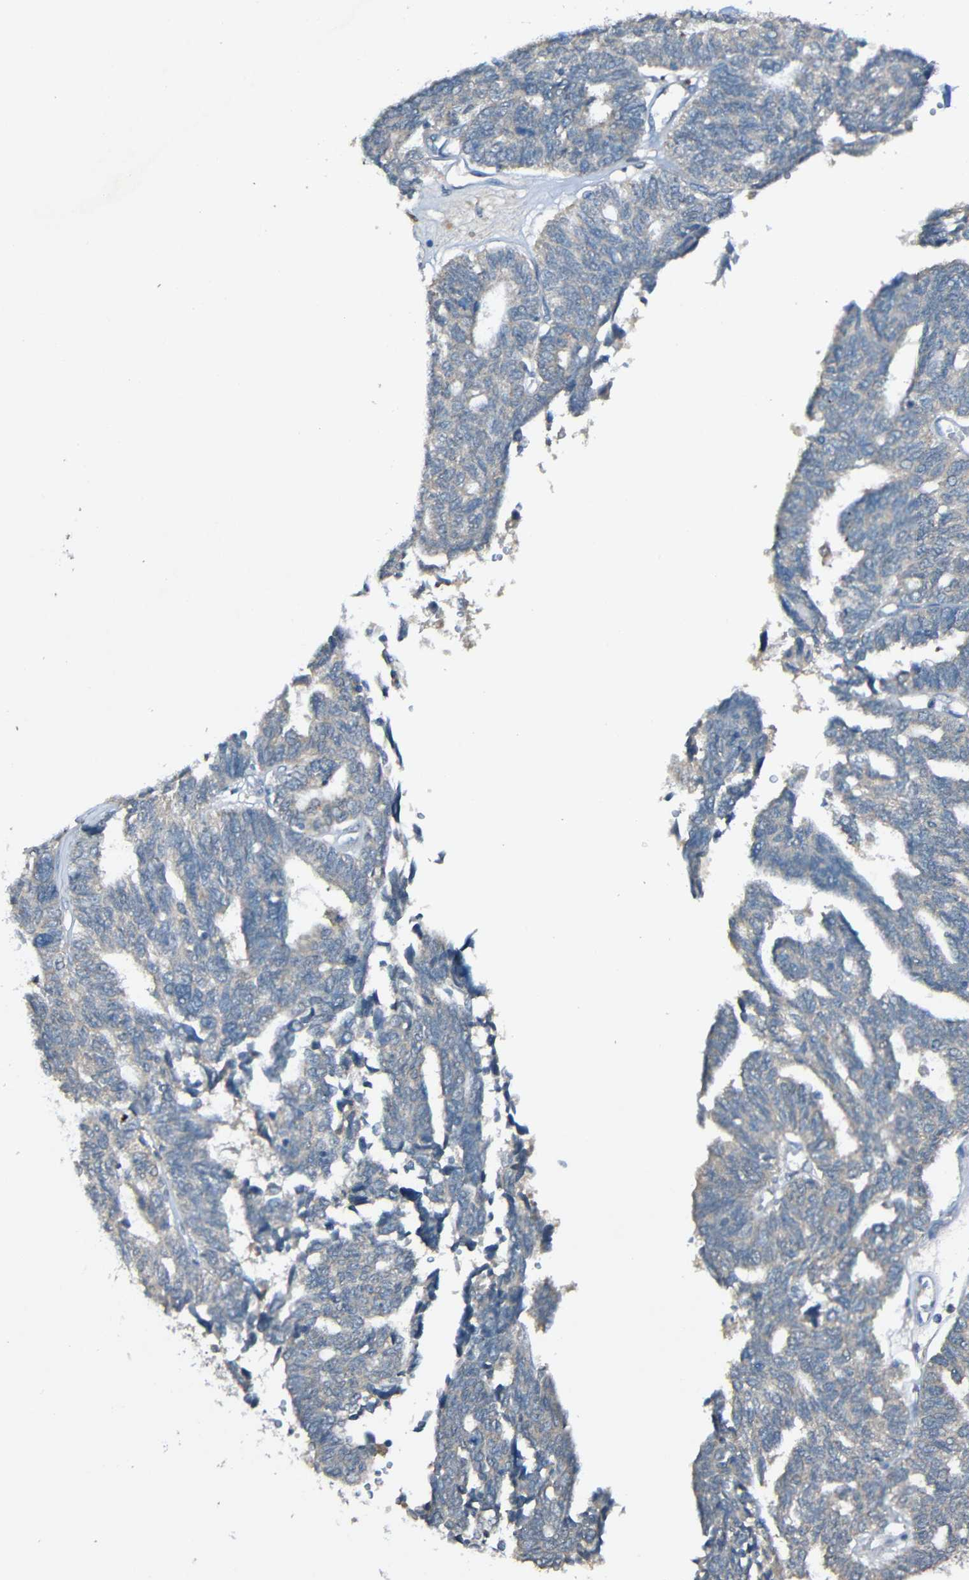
{"staining": {"intensity": "negative", "quantity": "none", "location": "none"}, "tissue": "ovarian cancer", "cell_type": "Tumor cells", "image_type": "cancer", "snomed": [{"axis": "morphology", "description": "Cystadenocarcinoma, serous, NOS"}, {"axis": "topography", "description": "Ovary"}], "caption": "The immunohistochemistry (IHC) photomicrograph has no significant expression in tumor cells of serous cystadenocarcinoma (ovarian) tissue.", "gene": "LRRC70", "patient": {"sex": "female", "age": 79}}